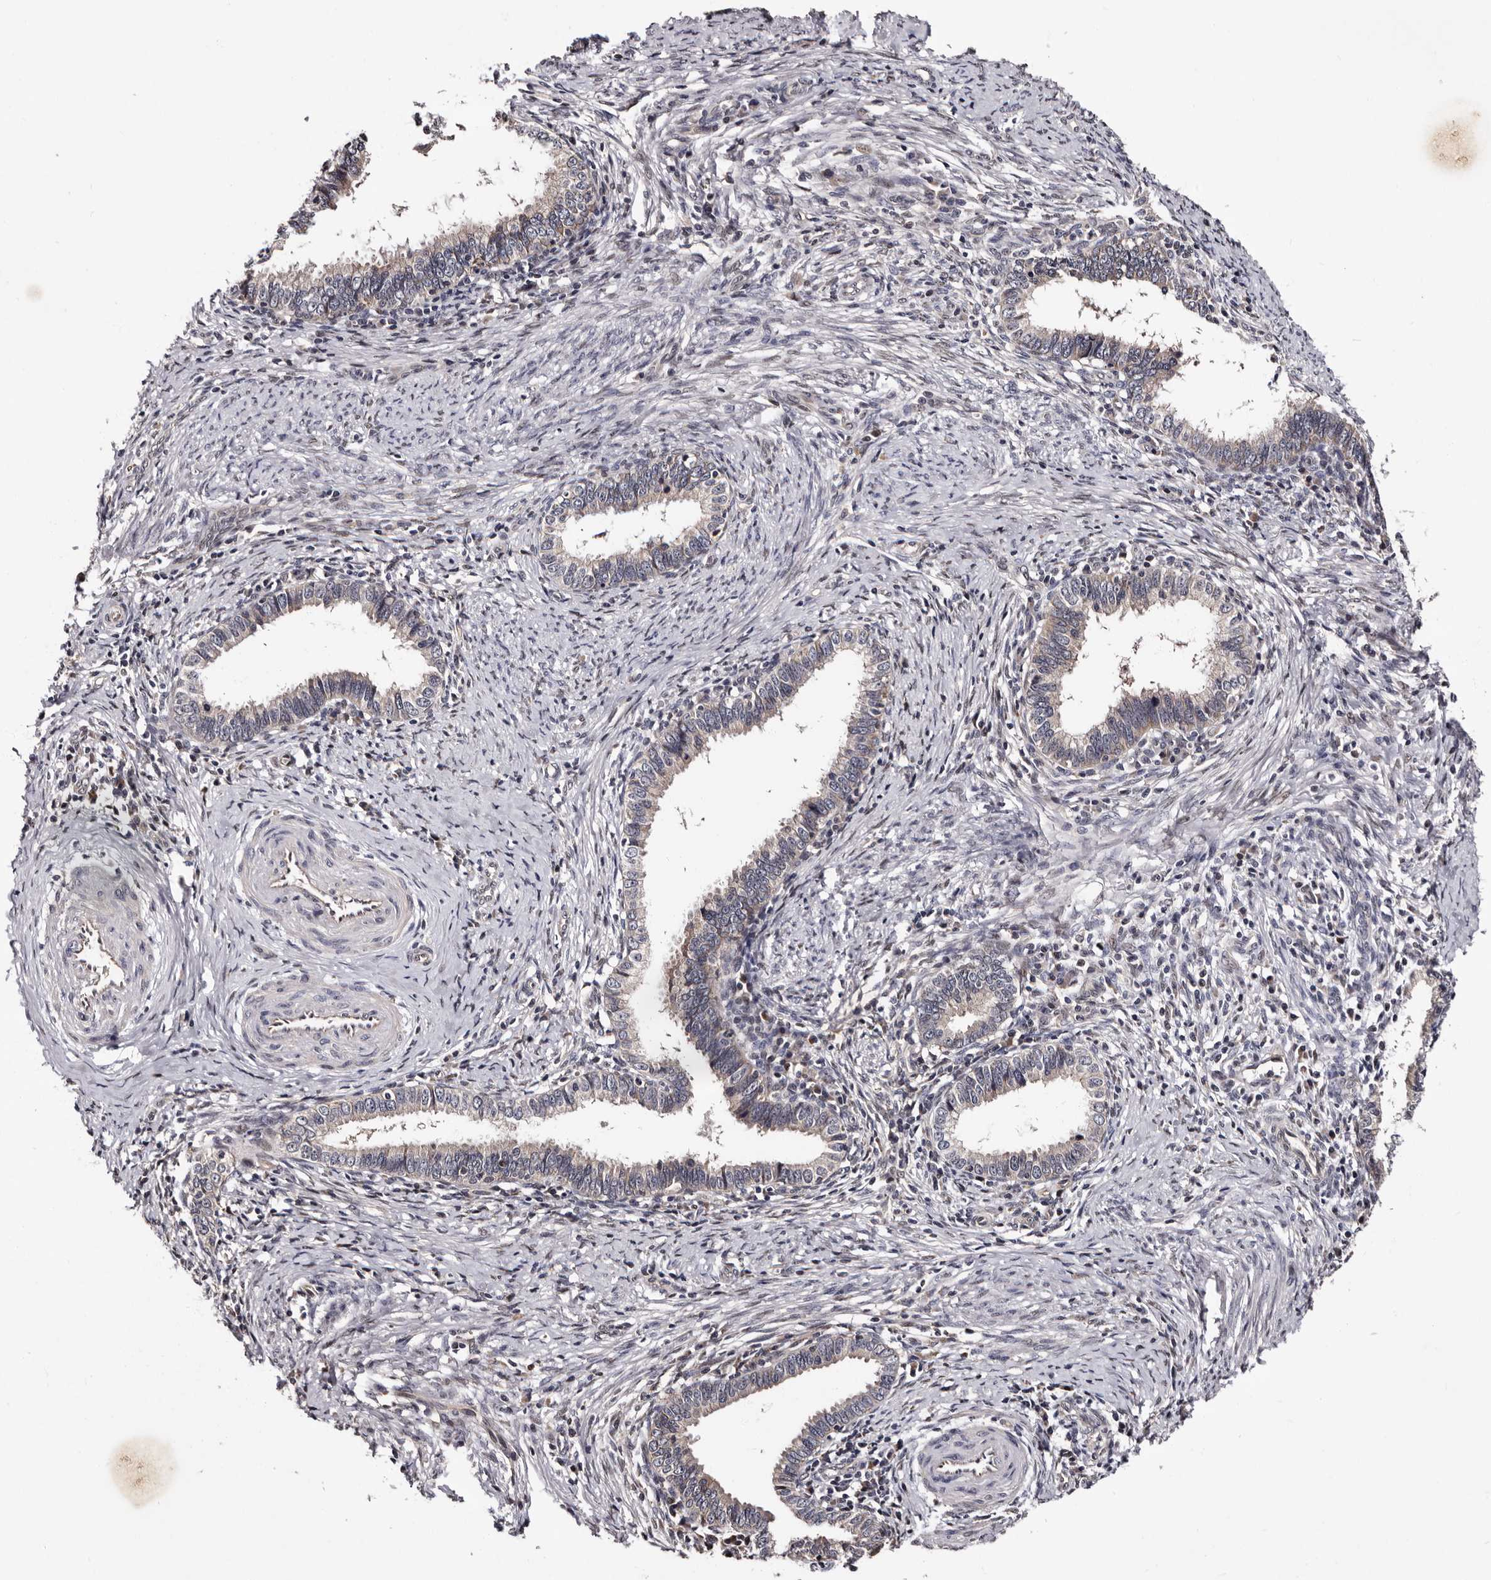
{"staining": {"intensity": "negative", "quantity": "none", "location": "none"}, "tissue": "cervical cancer", "cell_type": "Tumor cells", "image_type": "cancer", "snomed": [{"axis": "morphology", "description": "Adenocarcinoma, NOS"}, {"axis": "topography", "description": "Cervix"}], "caption": "Immunohistochemistry (IHC) photomicrograph of cervical cancer stained for a protein (brown), which shows no positivity in tumor cells.", "gene": "GLRX3", "patient": {"sex": "female", "age": 36}}